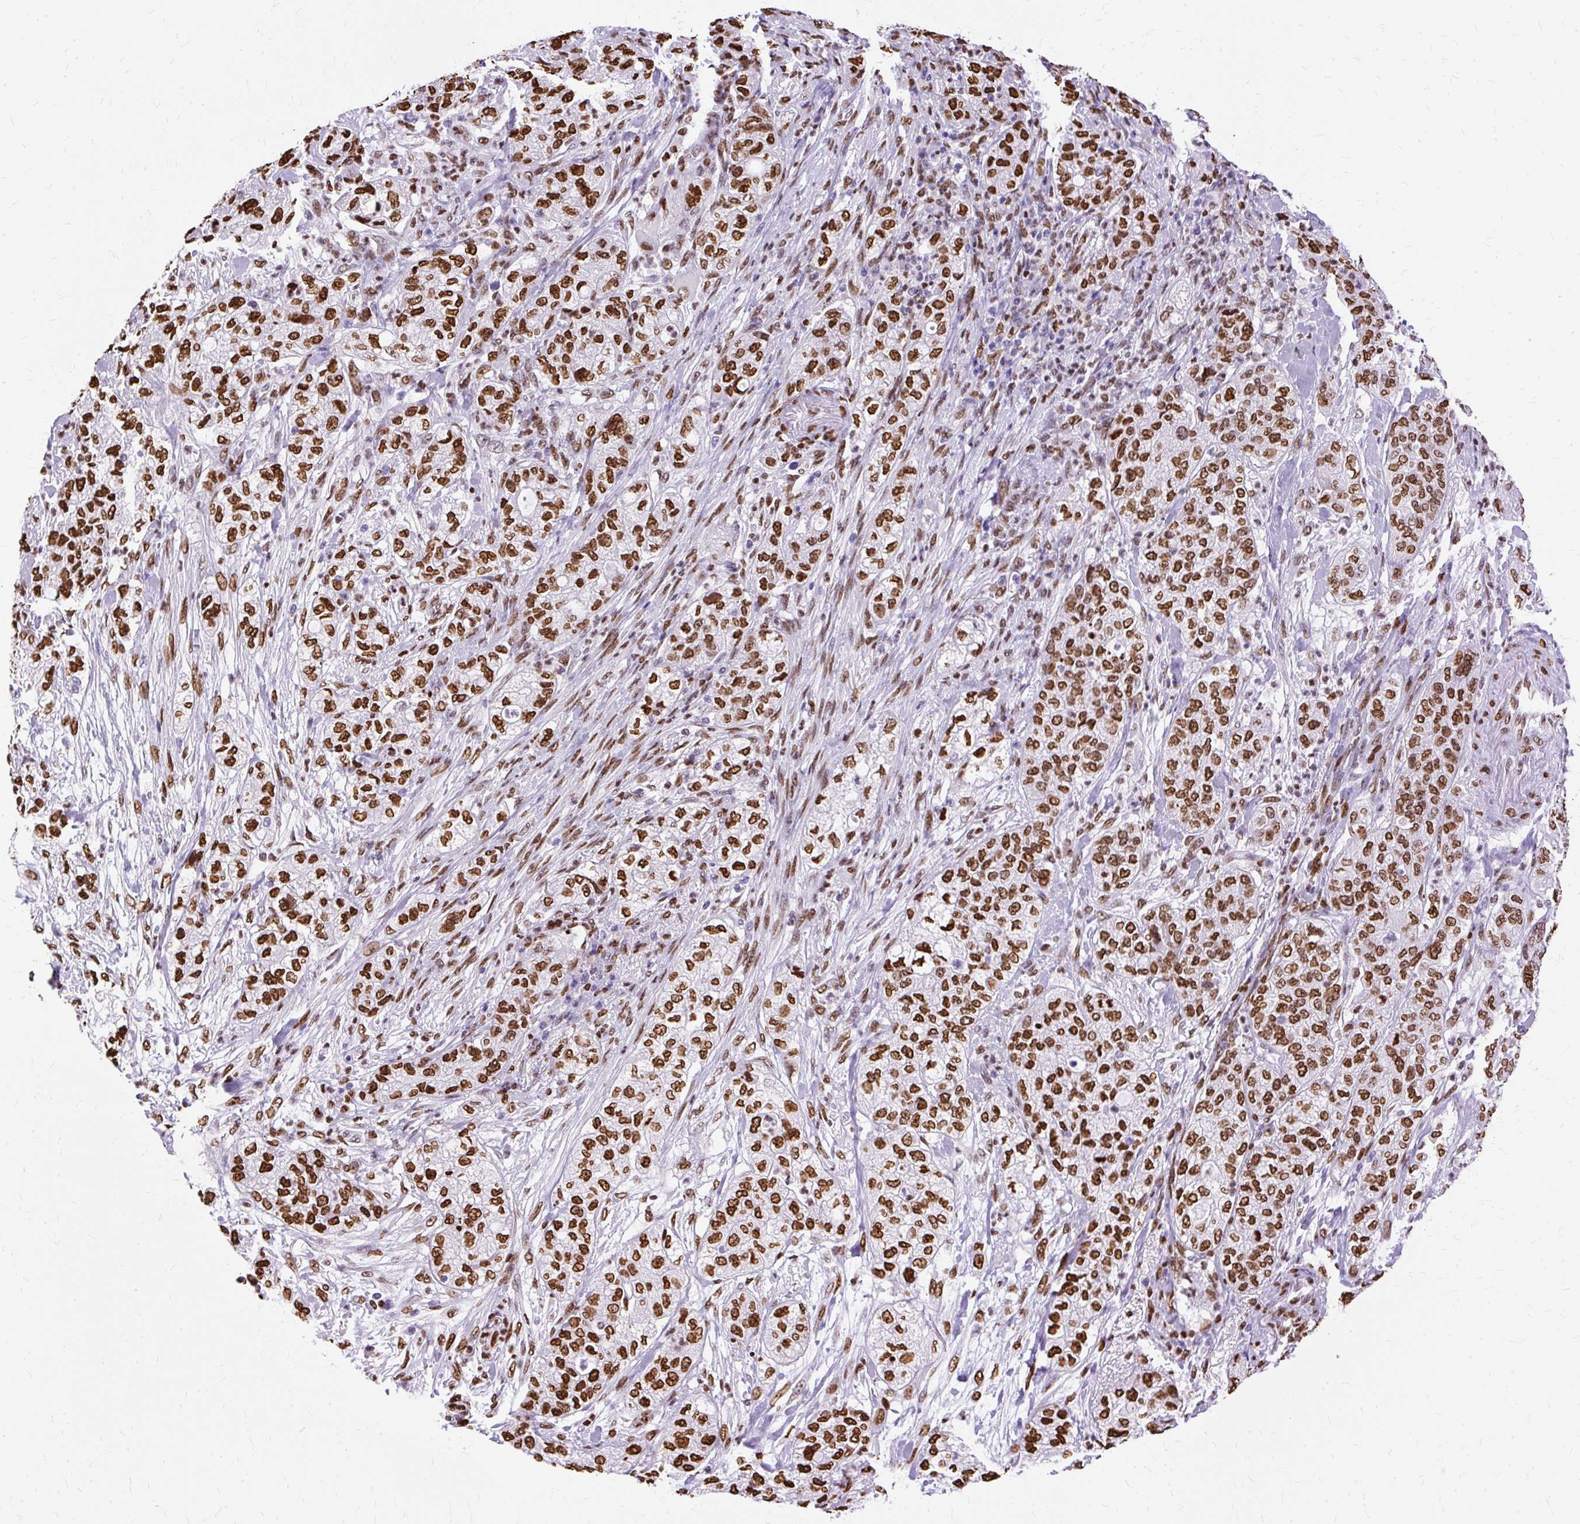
{"staining": {"intensity": "strong", "quantity": ">75%", "location": "nuclear"}, "tissue": "pancreatic cancer", "cell_type": "Tumor cells", "image_type": "cancer", "snomed": [{"axis": "morphology", "description": "Adenocarcinoma, NOS"}, {"axis": "topography", "description": "Pancreas"}], "caption": "Protein positivity by IHC shows strong nuclear staining in about >75% of tumor cells in pancreatic adenocarcinoma.", "gene": "TMEM184C", "patient": {"sex": "female", "age": 78}}